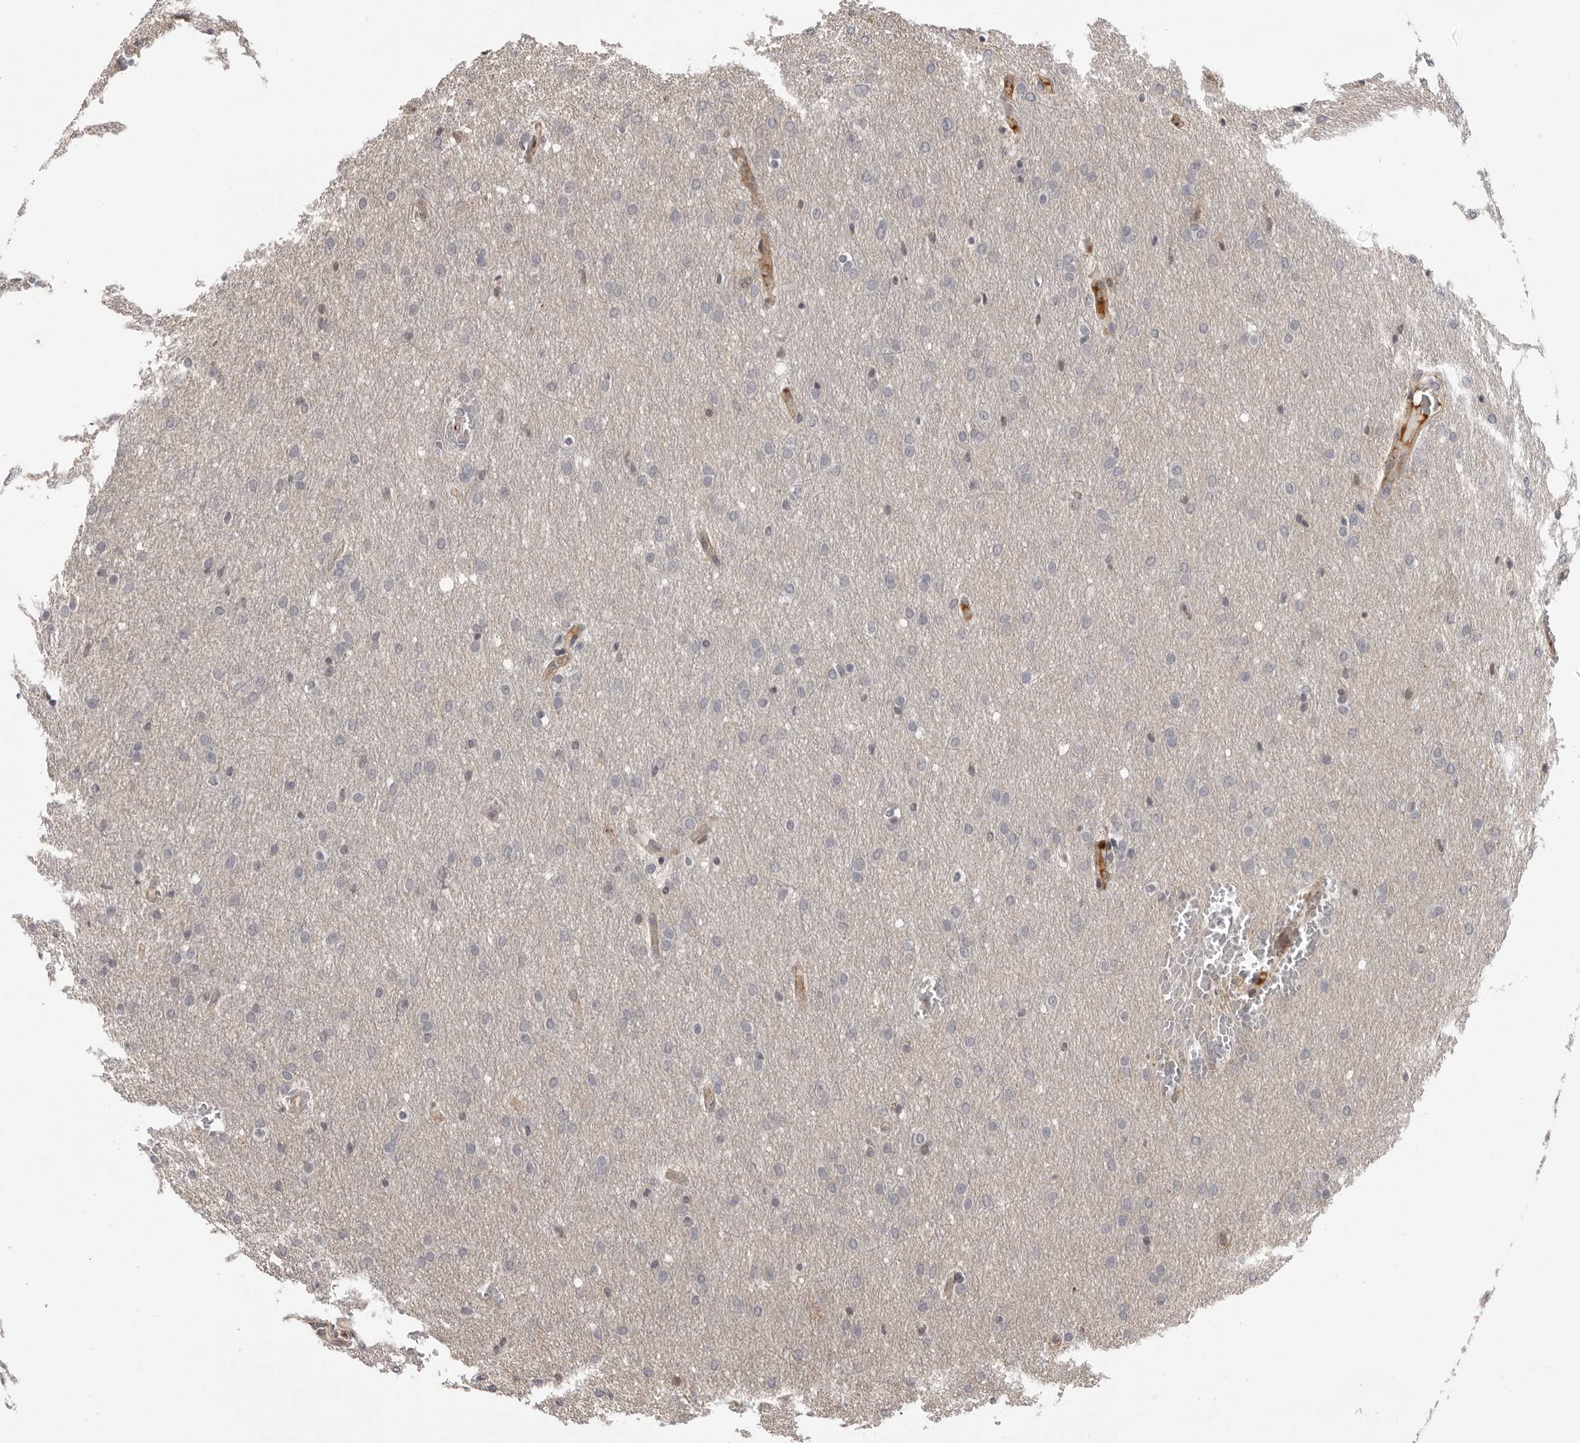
{"staining": {"intensity": "negative", "quantity": "none", "location": "none"}, "tissue": "glioma", "cell_type": "Tumor cells", "image_type": "cancer", "snomed": [{"axis": "morphology", "description": "Glioma, malignant, Low grade"}, {"axis": "topography", "description": "Brain"}], "caption": "Tumor cells show no significant staining in malignant glioma (low-grade). (DAB immunohistochemistry visualized using brightfield microscopy, high magnification).", "gene": "PLEKHF2", "patient": {"sex": "female", "age": 37}}